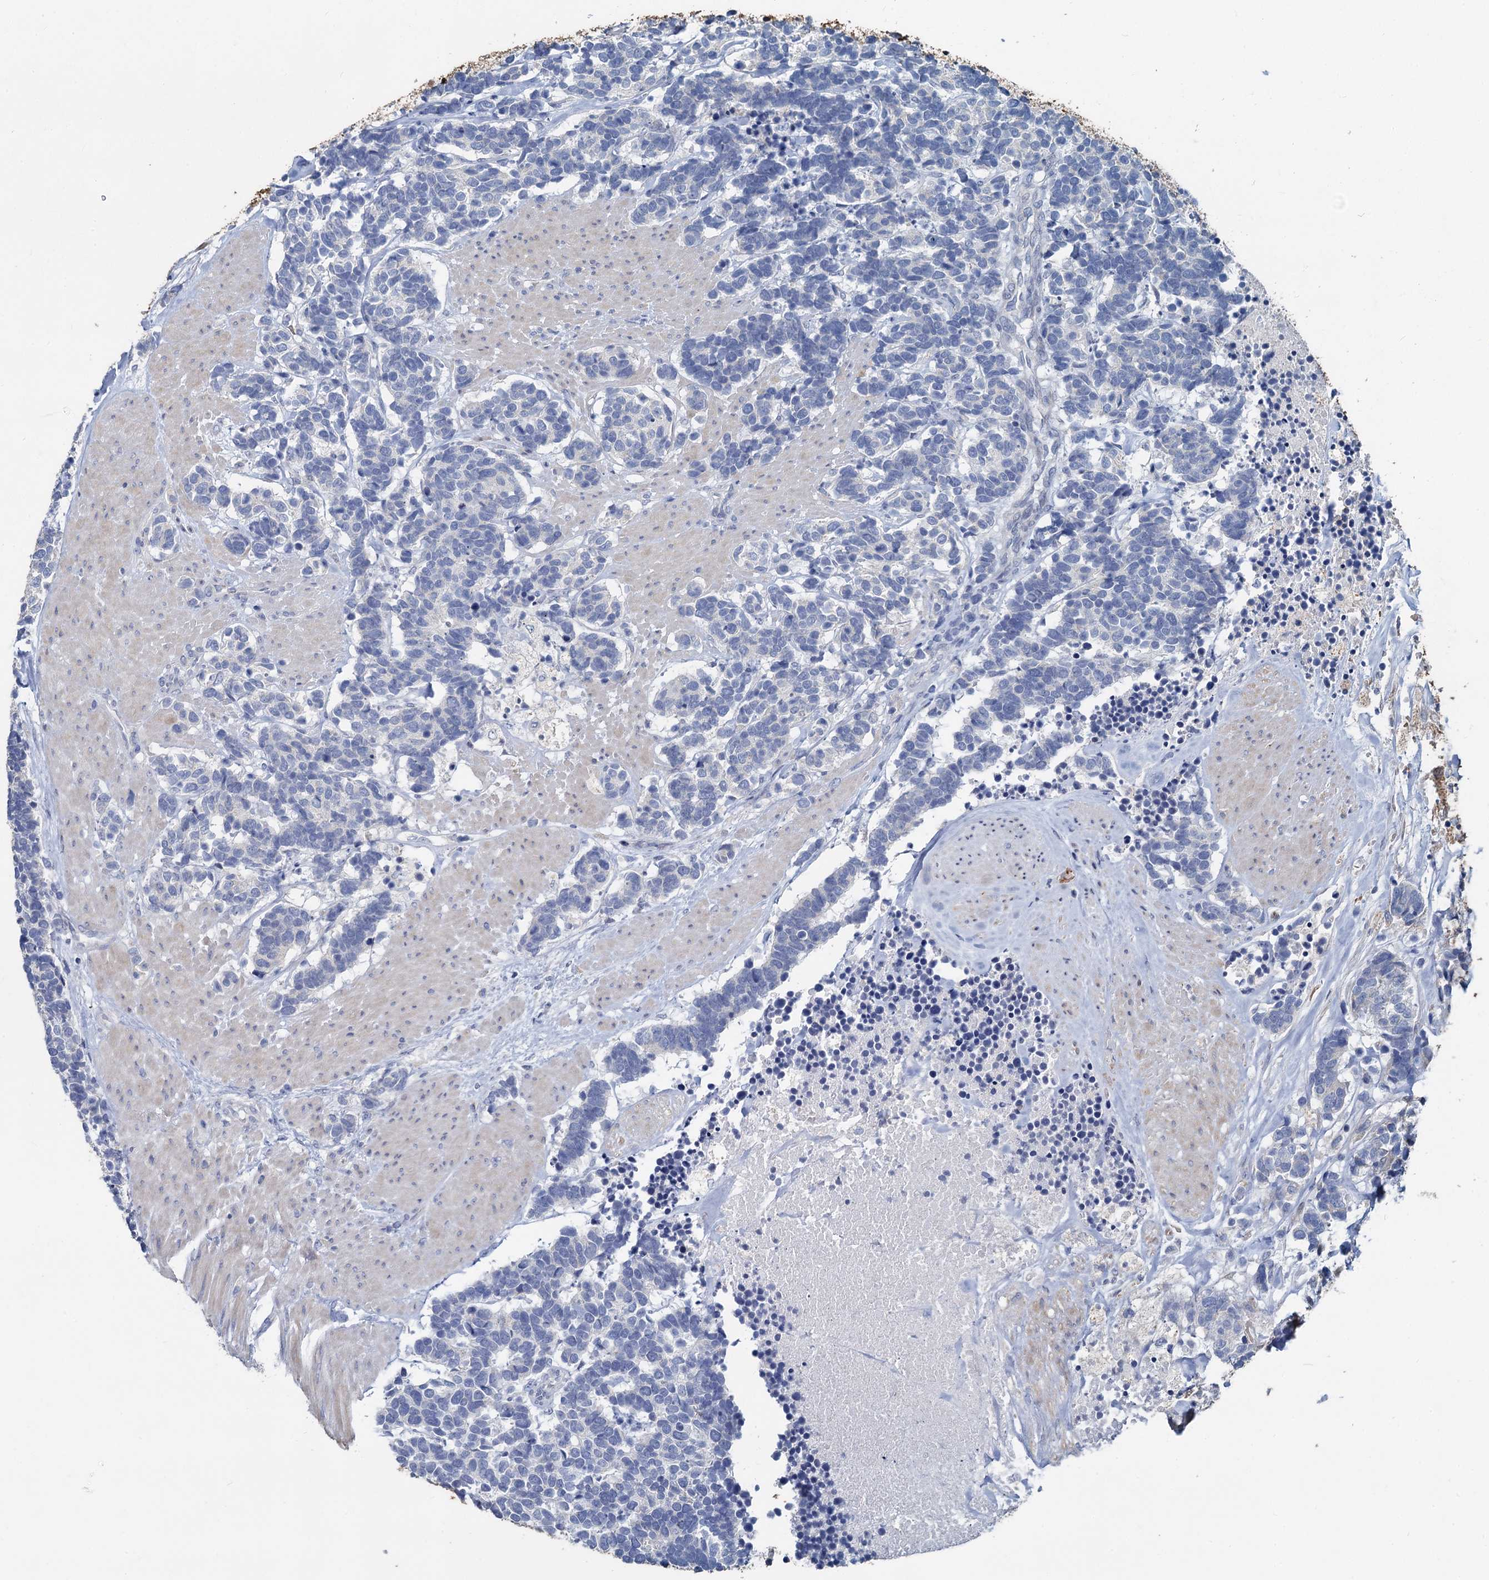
{"staining": {"intensity": "negative", "quantity": "none", "location": "none"}, "tissue": "carcinoid", "cell_type": "Tumor cells", "image_type": "cancer", "snomed": [{"axis": "morphology", "description": "Carcinoma, NOS"}, {"axis": "morphology", "description": "Carcinoid, malignant, NOS"}, {"axis": "topography", "description": "Urinary bladder"}], "caption": "Immunohistochemistry (IHC) image of human carcinoid stained for a protein (brown), which displays no staining in tumor cells. Brightfield microscopy of immunohistochemistry (IHC) stained with DAB (brown) and hematoxylin (blue), captured at high magnification.", "gene": "TCTN2", "patient": {"sex": "male", "age": 57}}